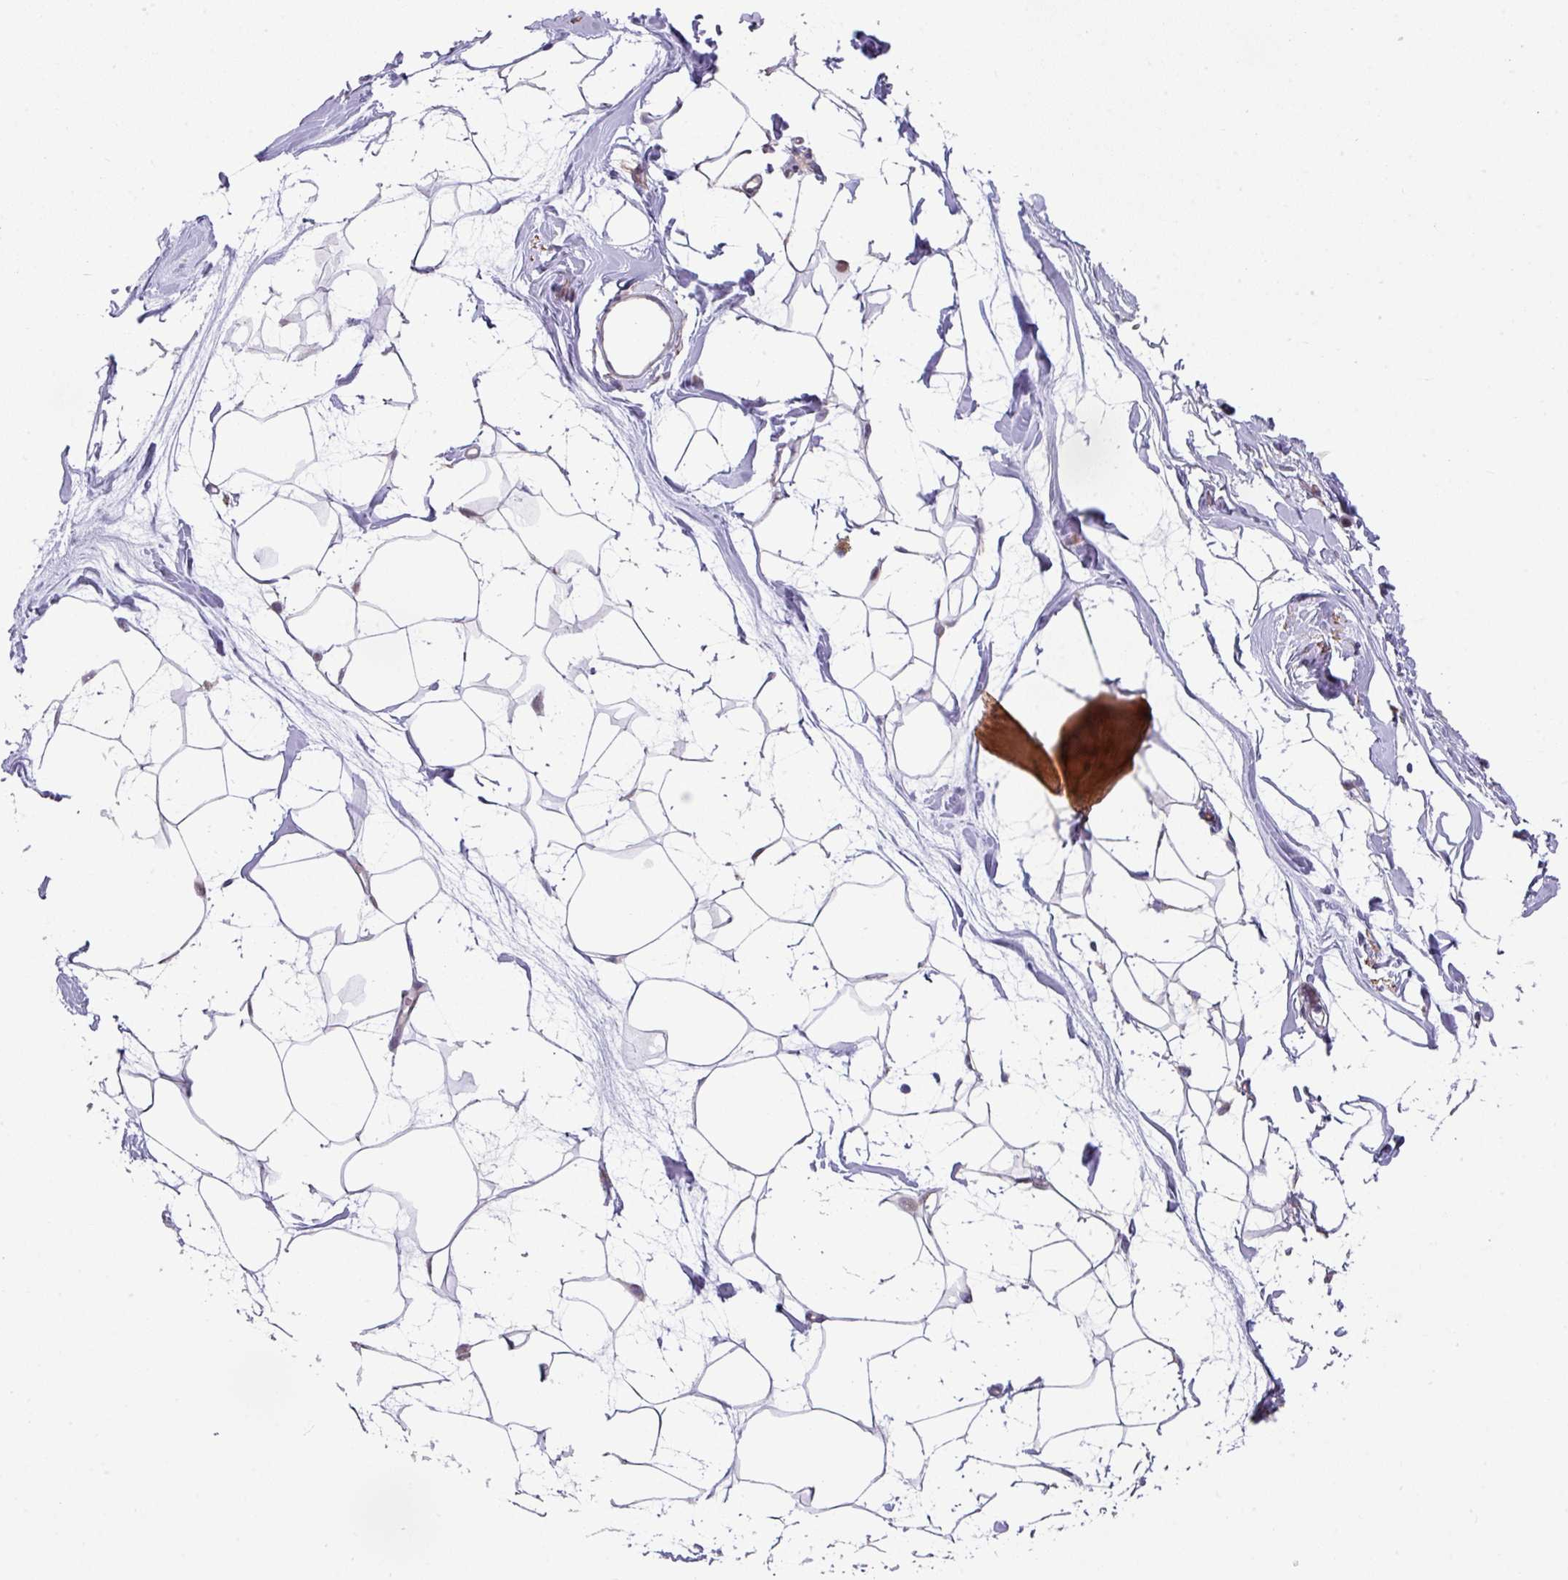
{"staining": {"intensity": "negative", "quantity": "none", "location": "none"}, "tissue": "breast", "cell_type": "Adipocytes", "image_type": "normal", "snomed": [{"axis": "morphology", "description": "Normal tissue, NOS"}, {"axis": "topography", "description": "Breast"}], "caption": "This is an immunohistochemistry (IHC) histopathology image of normal breast. There is no positivity in adipocytes.", "gene": "C2orf16", "patient": {"sex": "female", "age": 45}}